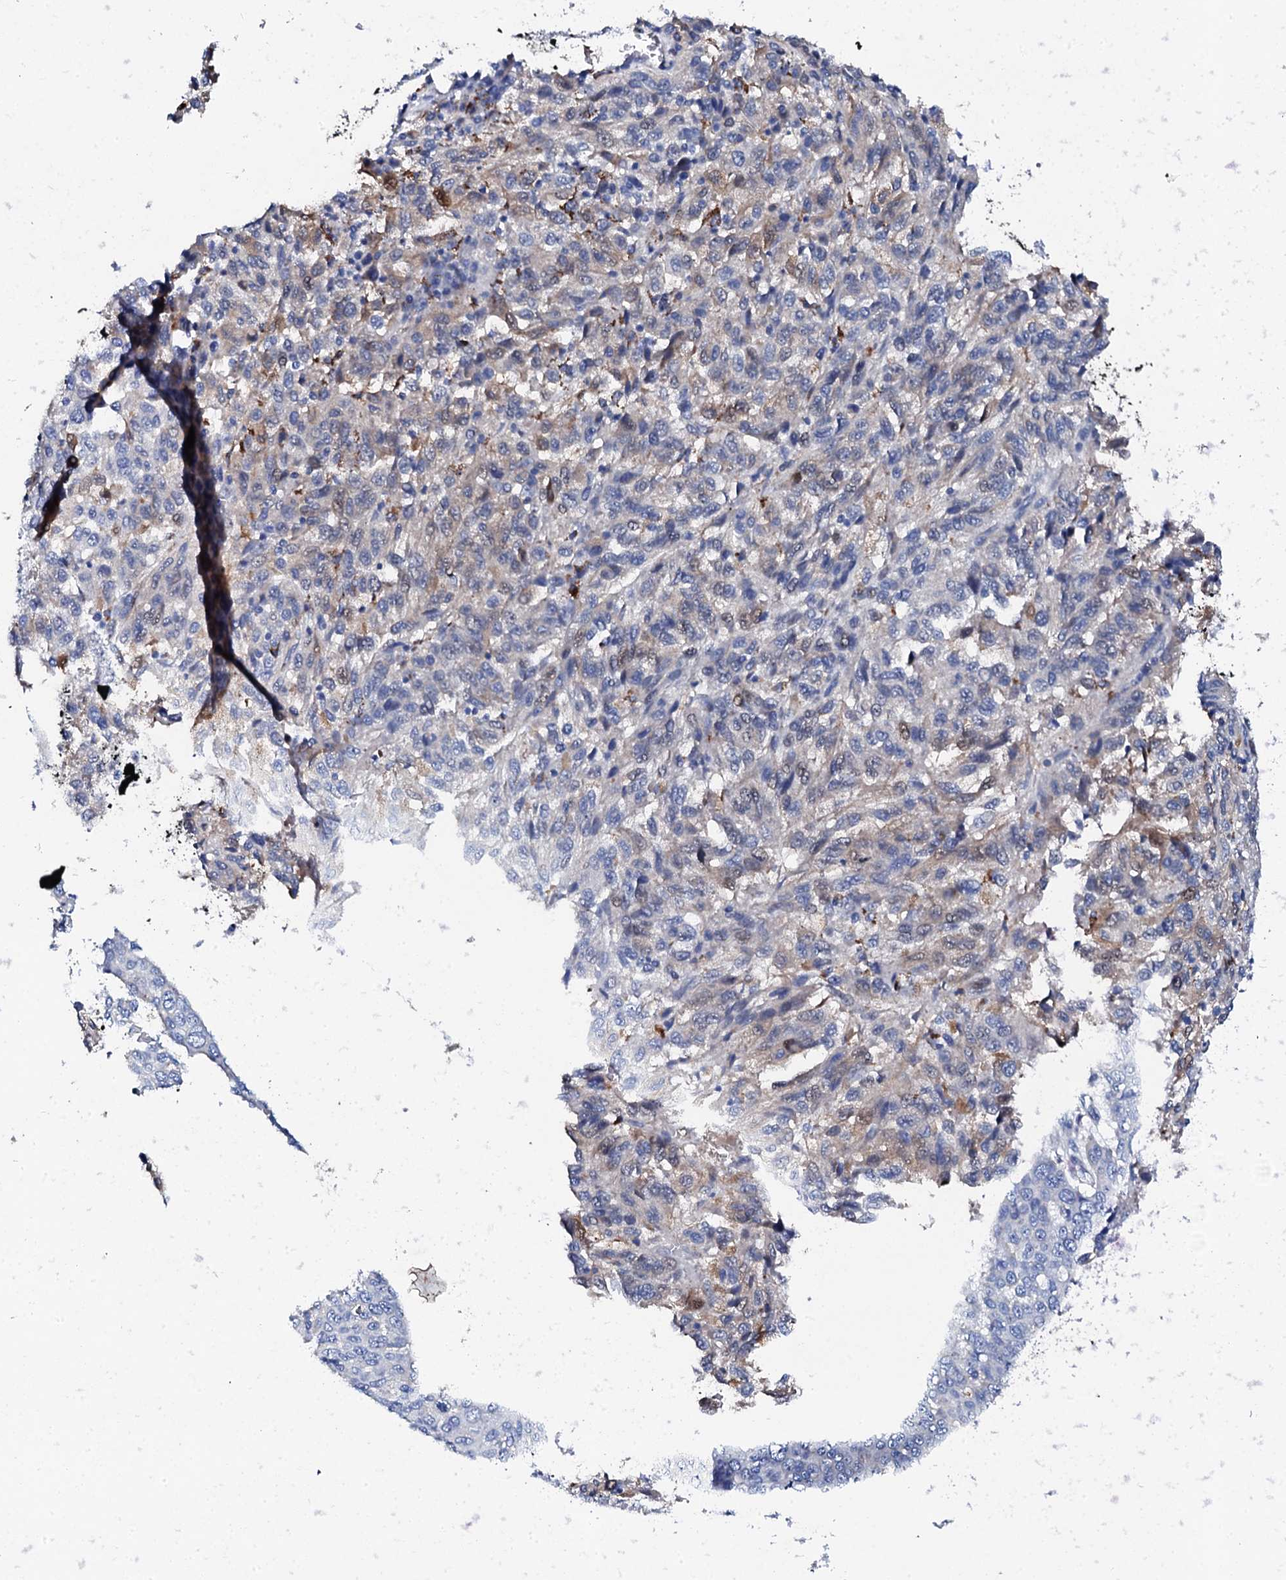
{"staining": {"intensity": "weak", "quantity": "<25%", "location": "cytoplasmic/membranous"}, "tissue": "skin cancer", "cell_type": "Tumor cells", "image_type": "cancer", "snomed": [{"axis": "morphology", "description": "Squamous cell carcinoma, NOS"}, {"axis": "topography", "description": "Skin"}], "caption": "The immunohistochemistry (IHC) histopathology image has no significant staining in tumor cells of skin squamous cell carcinoma tissue. (DAB (3,3'-diaminobenzidine) immunohistochemistry (IHC), high magnification).", "gene": "KLHL32", "patient": {"sex": "male", "age": 71}}